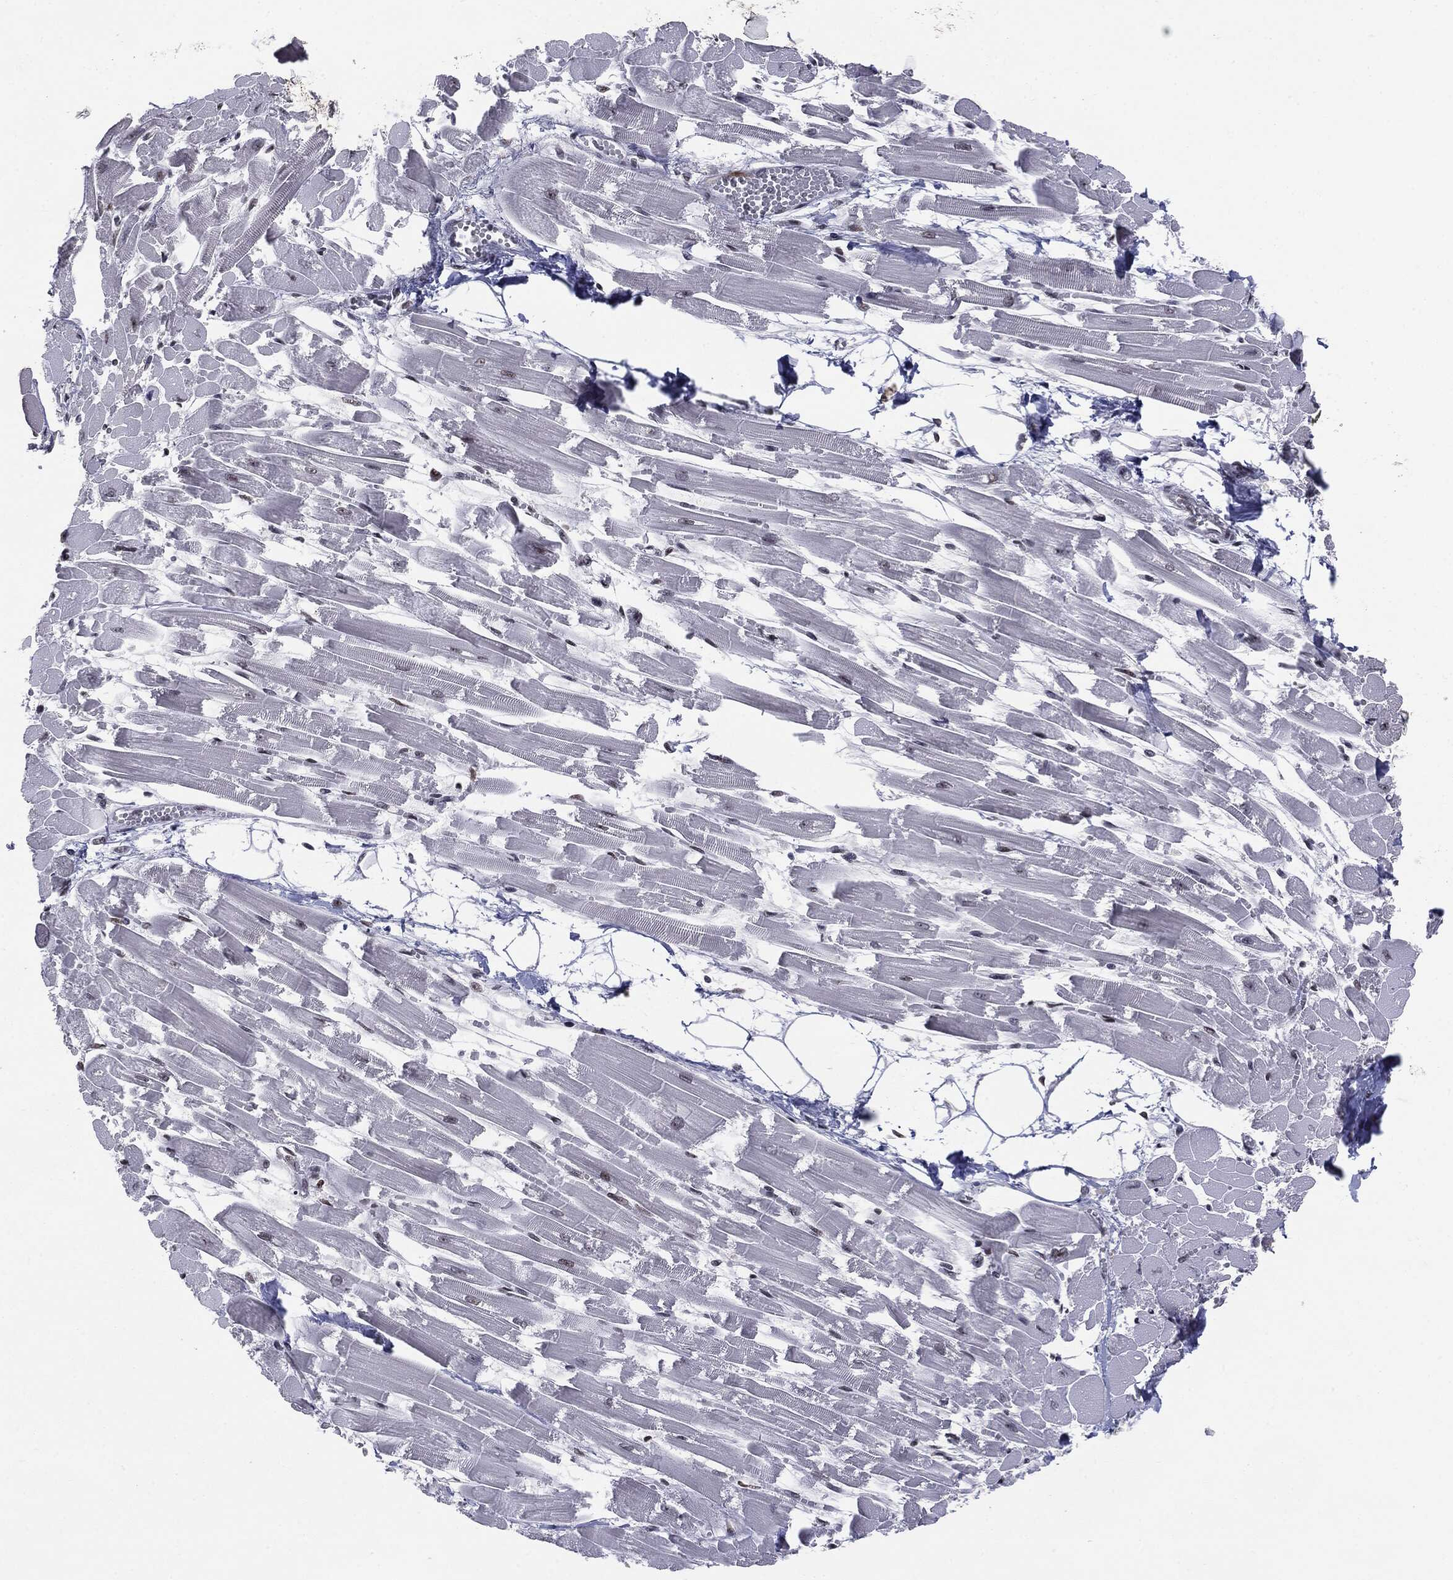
{"staining": {"intensity": "moderate", "quantity": "<25%", "location": "nuclear"}, "tissue": "heart muscle", "cell_type": "Cardiomyocytes", "image_type": "normal", "snomed": [{"axis": "morphology", "description": "Normal tissue, NOS"}, {"axis": "topography", "description": "Heart"}], "caption": "A histopathology image of heart muscle stained for a protein displays moderate nuclear brown staining in cardiomyocytes. The staining was performed using DAB (3,3'-diaminobenzidine) to visualize the protein expression in brown, while the nuclei were stained in blue with hematoxylin (Magnification: 20x).", "gene": "MDC1", "patient": {"sex": "female", "age": 52}}